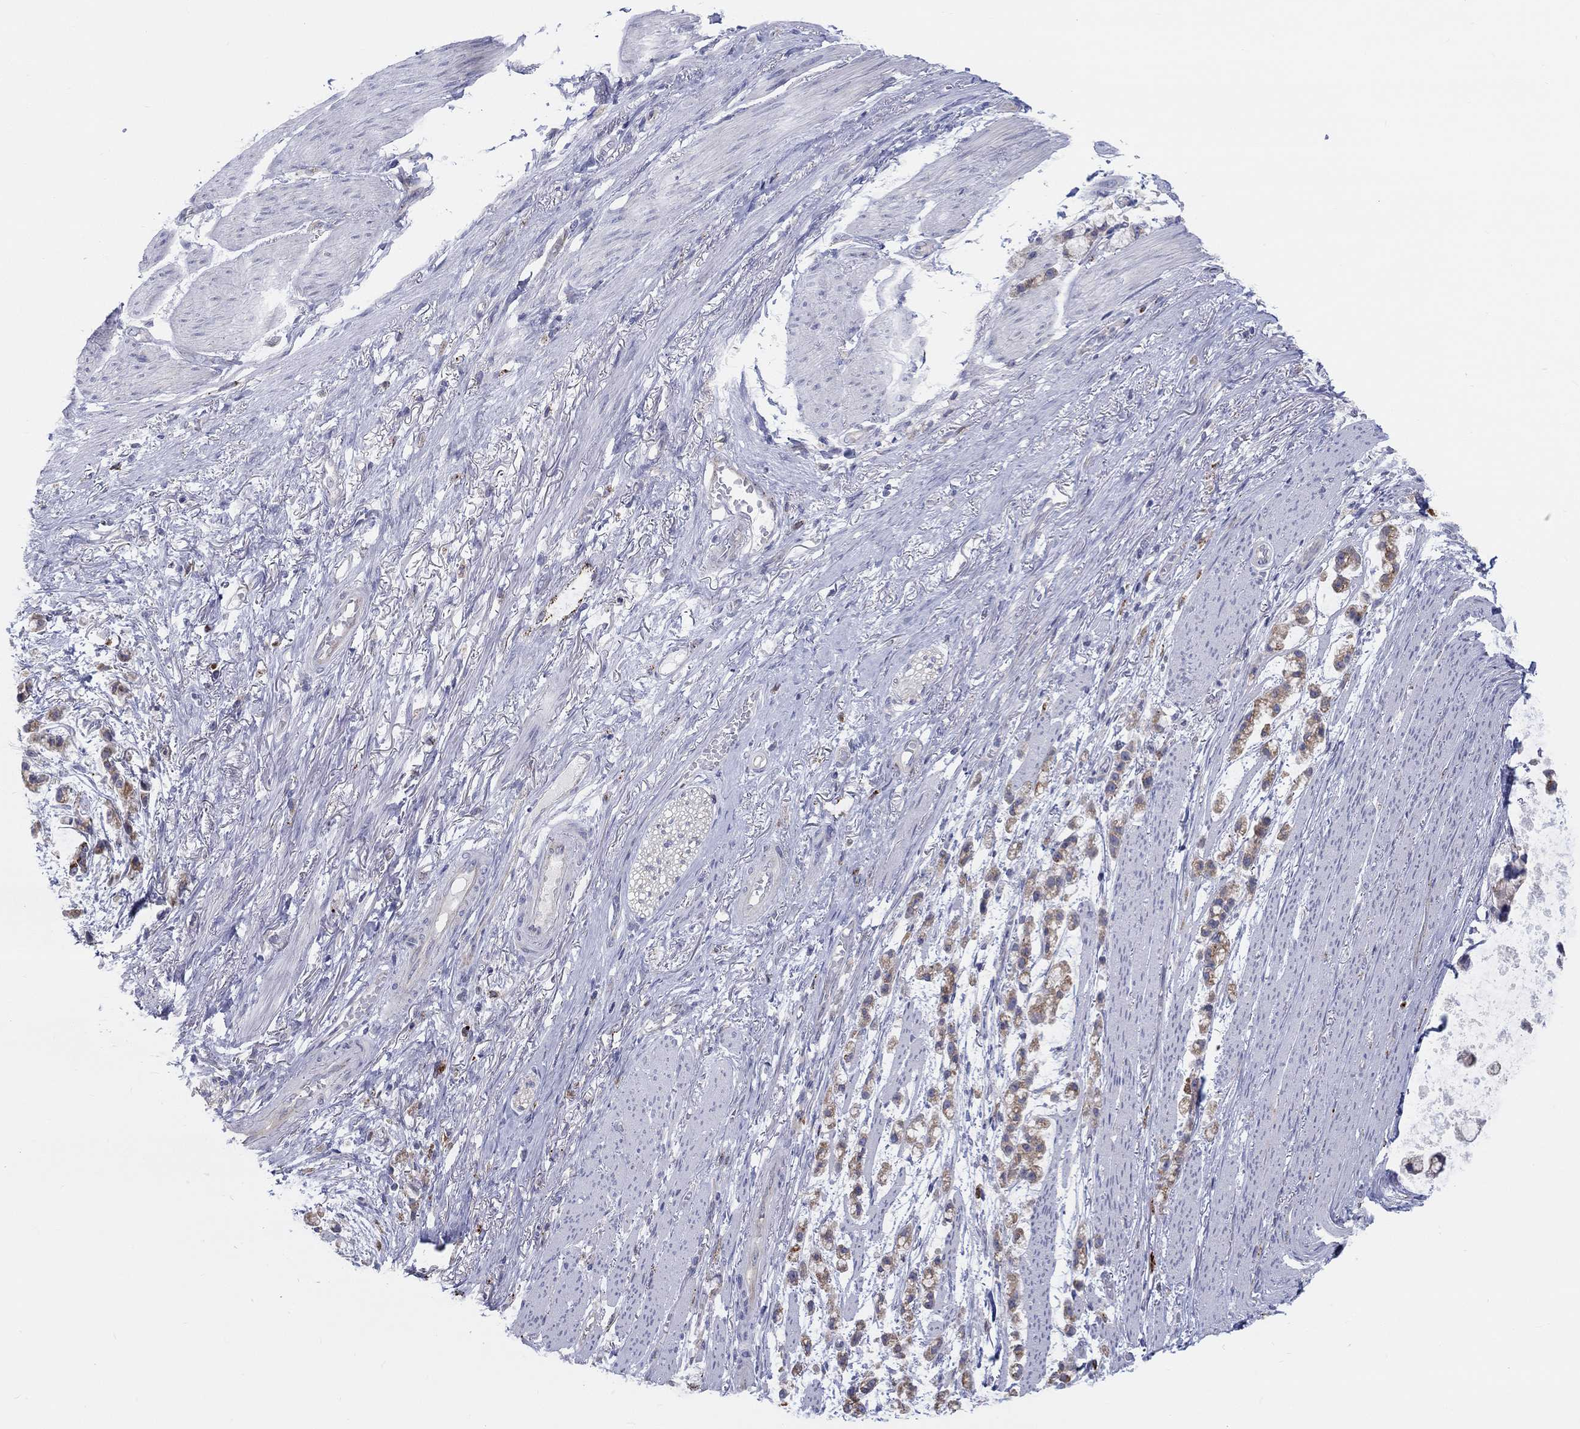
{"staining": {"intensity": "moderate", "quantity": "25%-75%", "location": "cytoplasmic/membranous"}, "tissue": "stomach cancer", "cell_type": "Tumor cells", "image_type": "cancer", "snomed": [{"axis": "morphology", "description": "Adenocarcinoma, NOS"}, {"axis": "topography", "description": "Stomach"}], "caption": "IHC staining of adenocarcinoma (stomach), which reveals medium levels of moderate cytoplasmic/membranous expression in about 25%-75% of tumor cells indicating moderate cytoplasmic/membranous protein staining. The staining was performed using DAB (3,3'-diaminobenzidine) (brown) for protein detection and nuclei were counterstained in hematoxylin (blue).", "gene": "BCO2", "patient": {"sex": "female", "age": 81}}